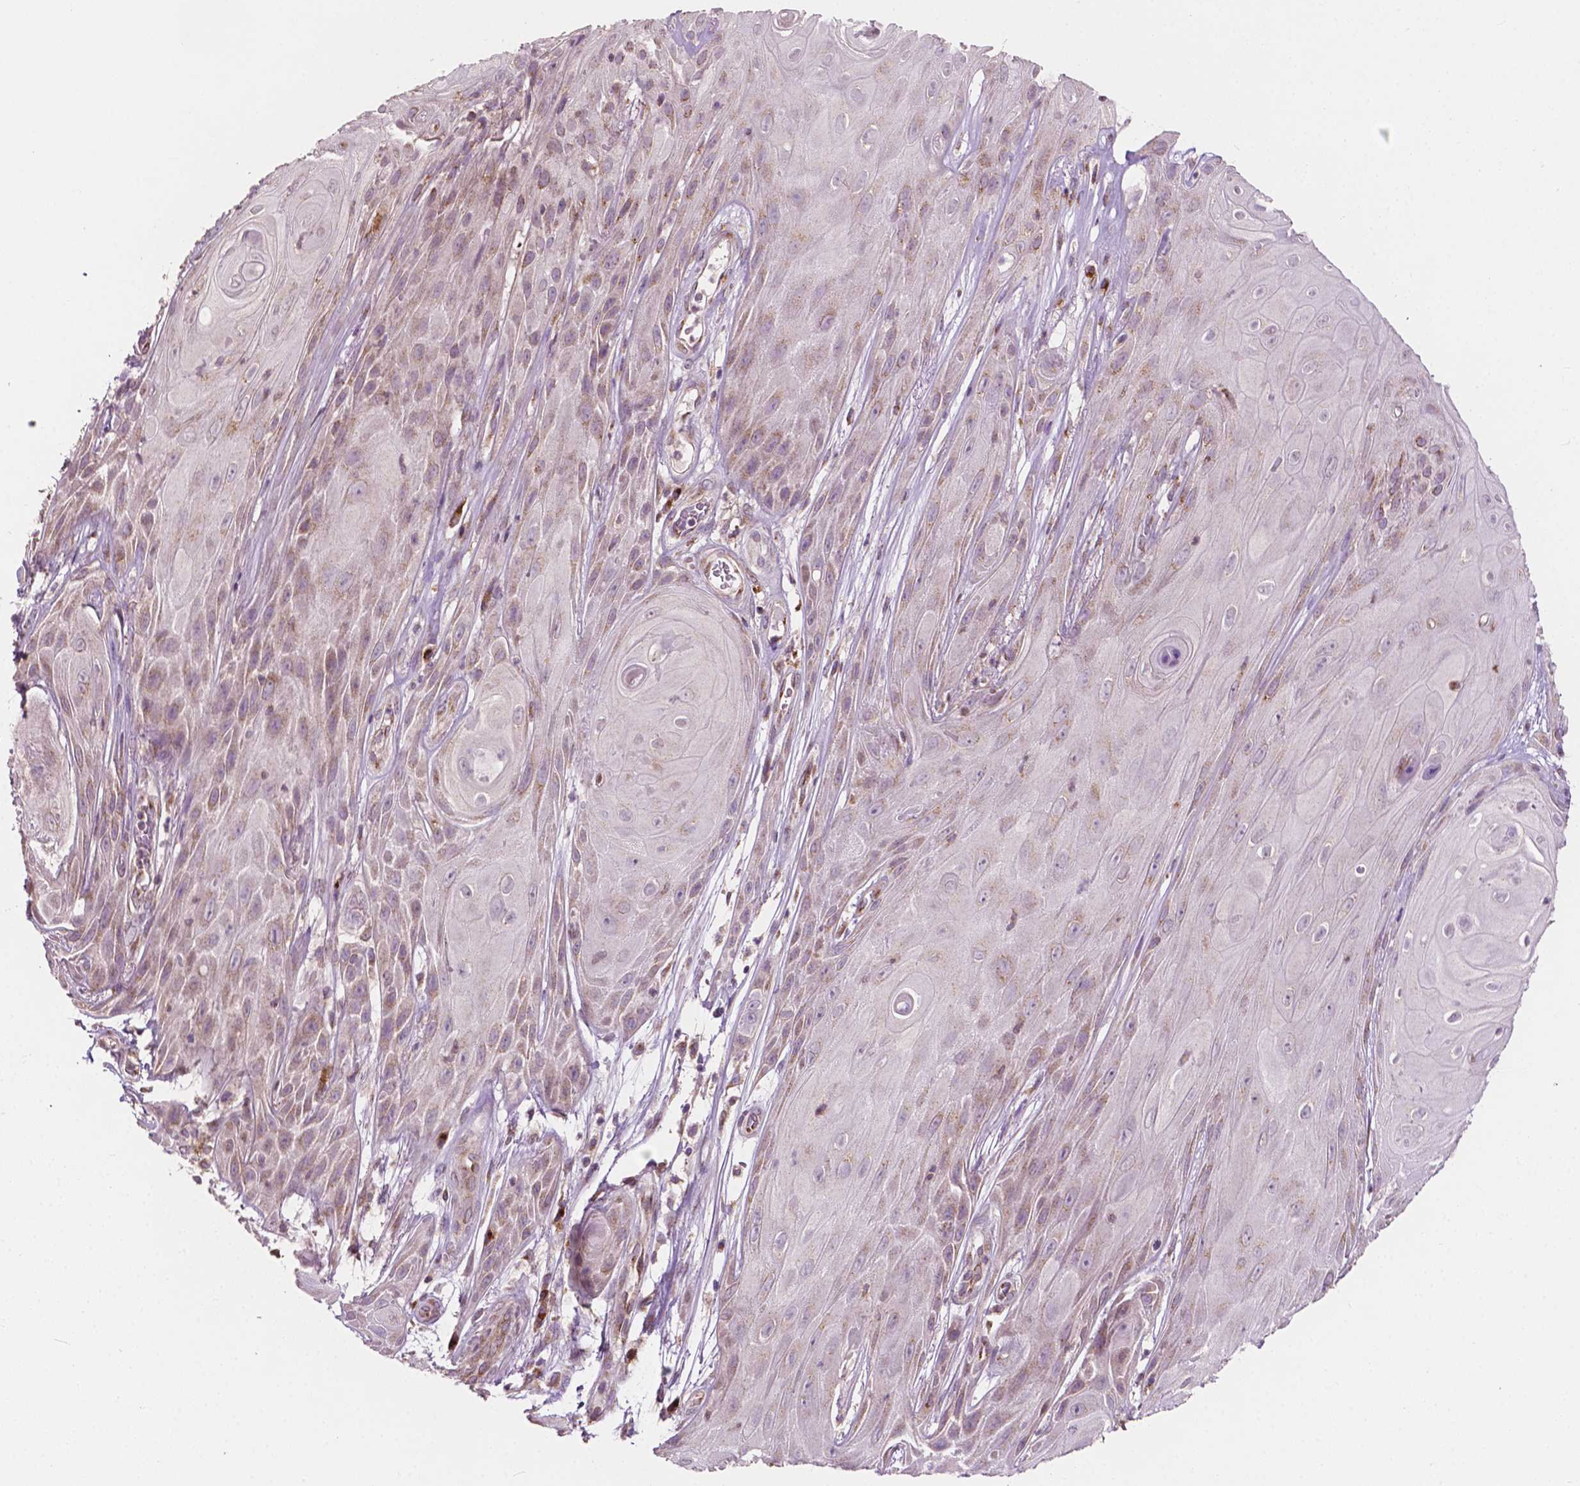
{"staining": {"intensity": "weak", "quantity": "25%-75%", "location": "cytoplasmic/membranous"}, "tissue": "skin cancer", "cell_type": "Tumor cells", "image_type": "cancer", "snomed": [{"axis": "morphology", "description": "Squamous cell carcinoma, NOS"}, {"axis": "topography", "description": "Skin"}], "caption": "Immunohistochemical staining of human skin squamous cell carcinoma exhibits low levels of weak cytoplasmic/membranous staining in about 25%-75% of tumor cells.", "gene": "EBAG9", "patient": {"sex": "male", "age": 62}}